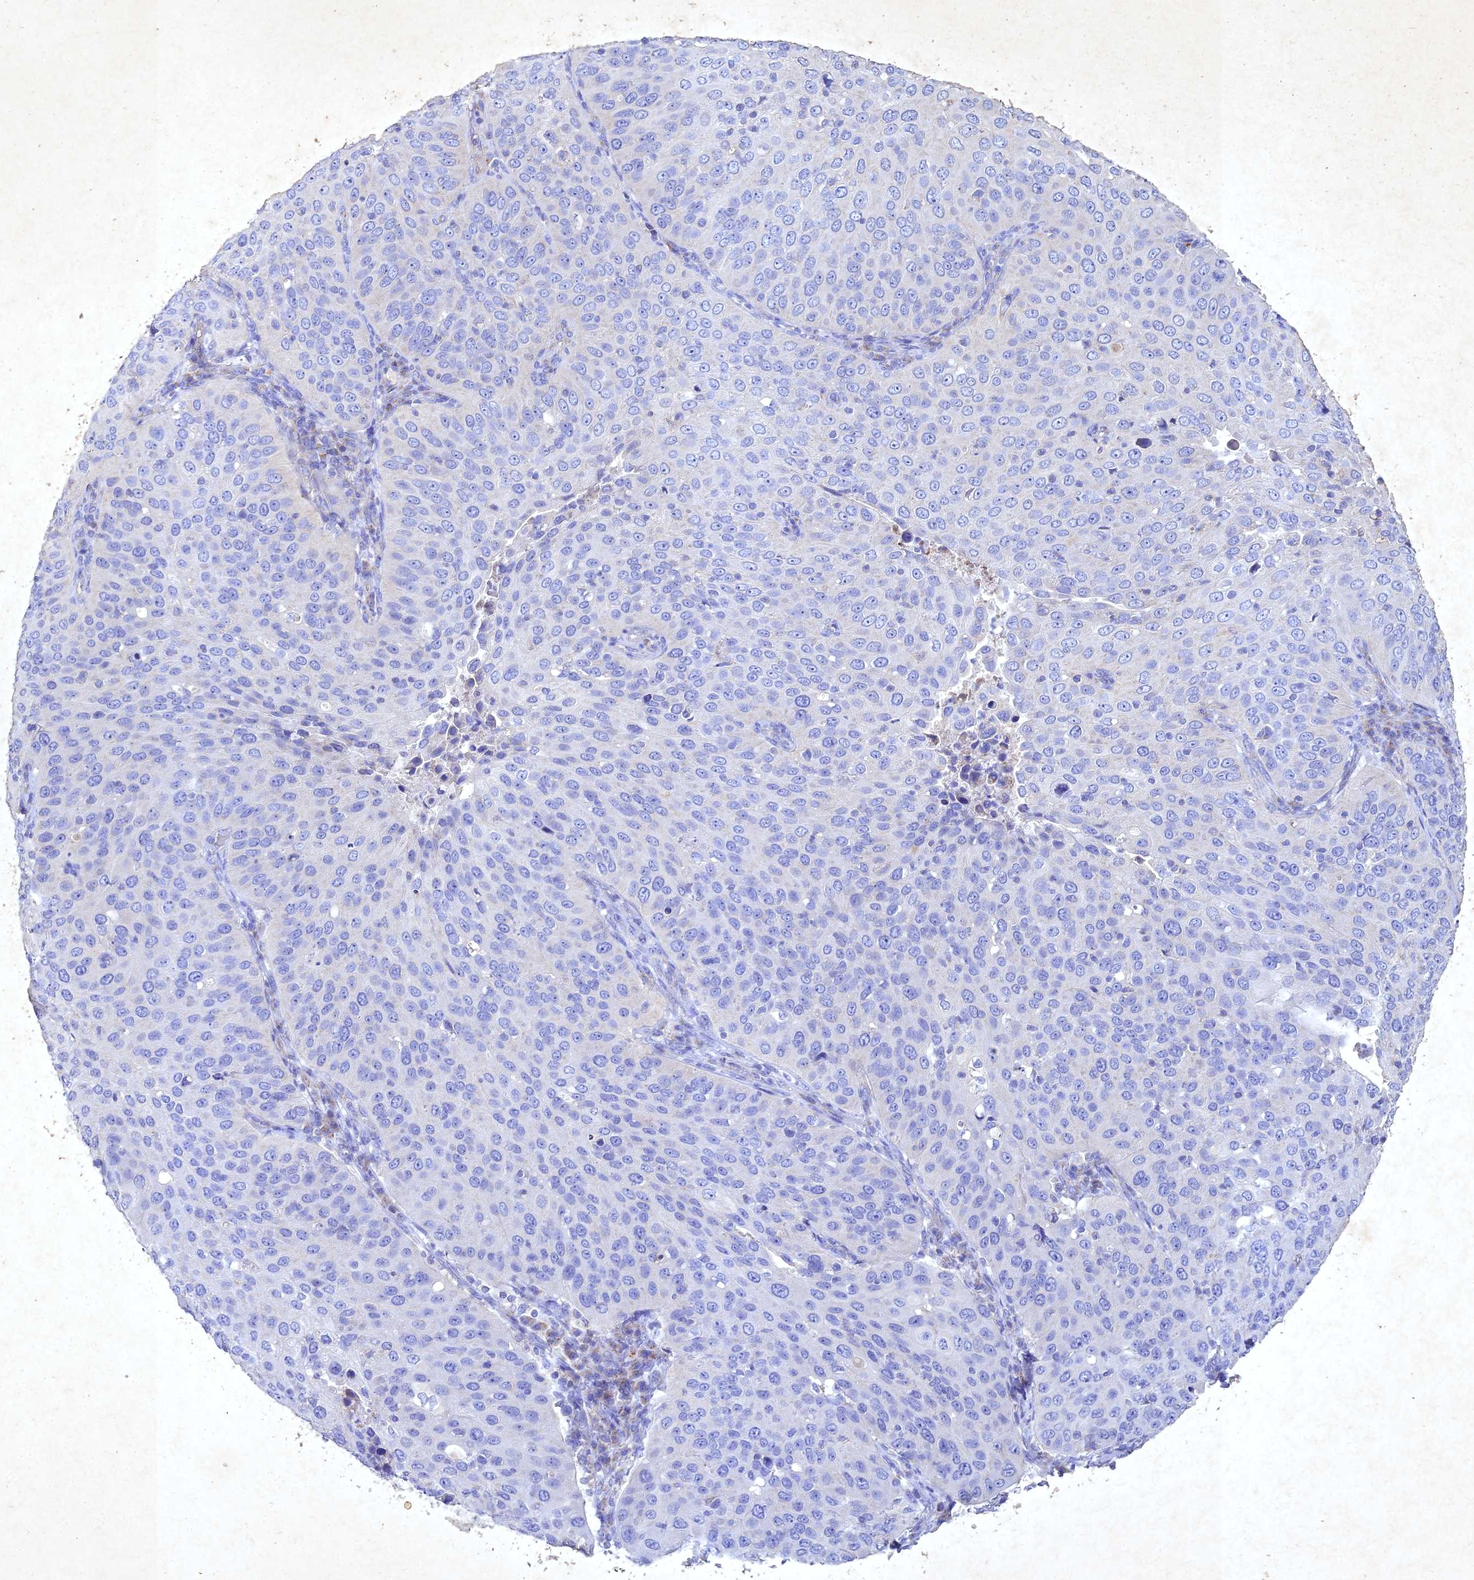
{"staining": {"intensity": "negative", "quantity": "none", "location": "none"}, "tissue": "cervical cancer", "cell_type": "Tumor cells", "image_type": "cancer", "snomed": [{"axis": "morphology", "description": "Squamous cell carcinoma, NOS"}, {"axis": "topography", "description": "Cervix"}], "caption": "There is no significant expression in tumor cells of cervical squamous cell carcinoma.", "gene": "NDUFV1", "patient": {"sex": "female", "age": 36}}